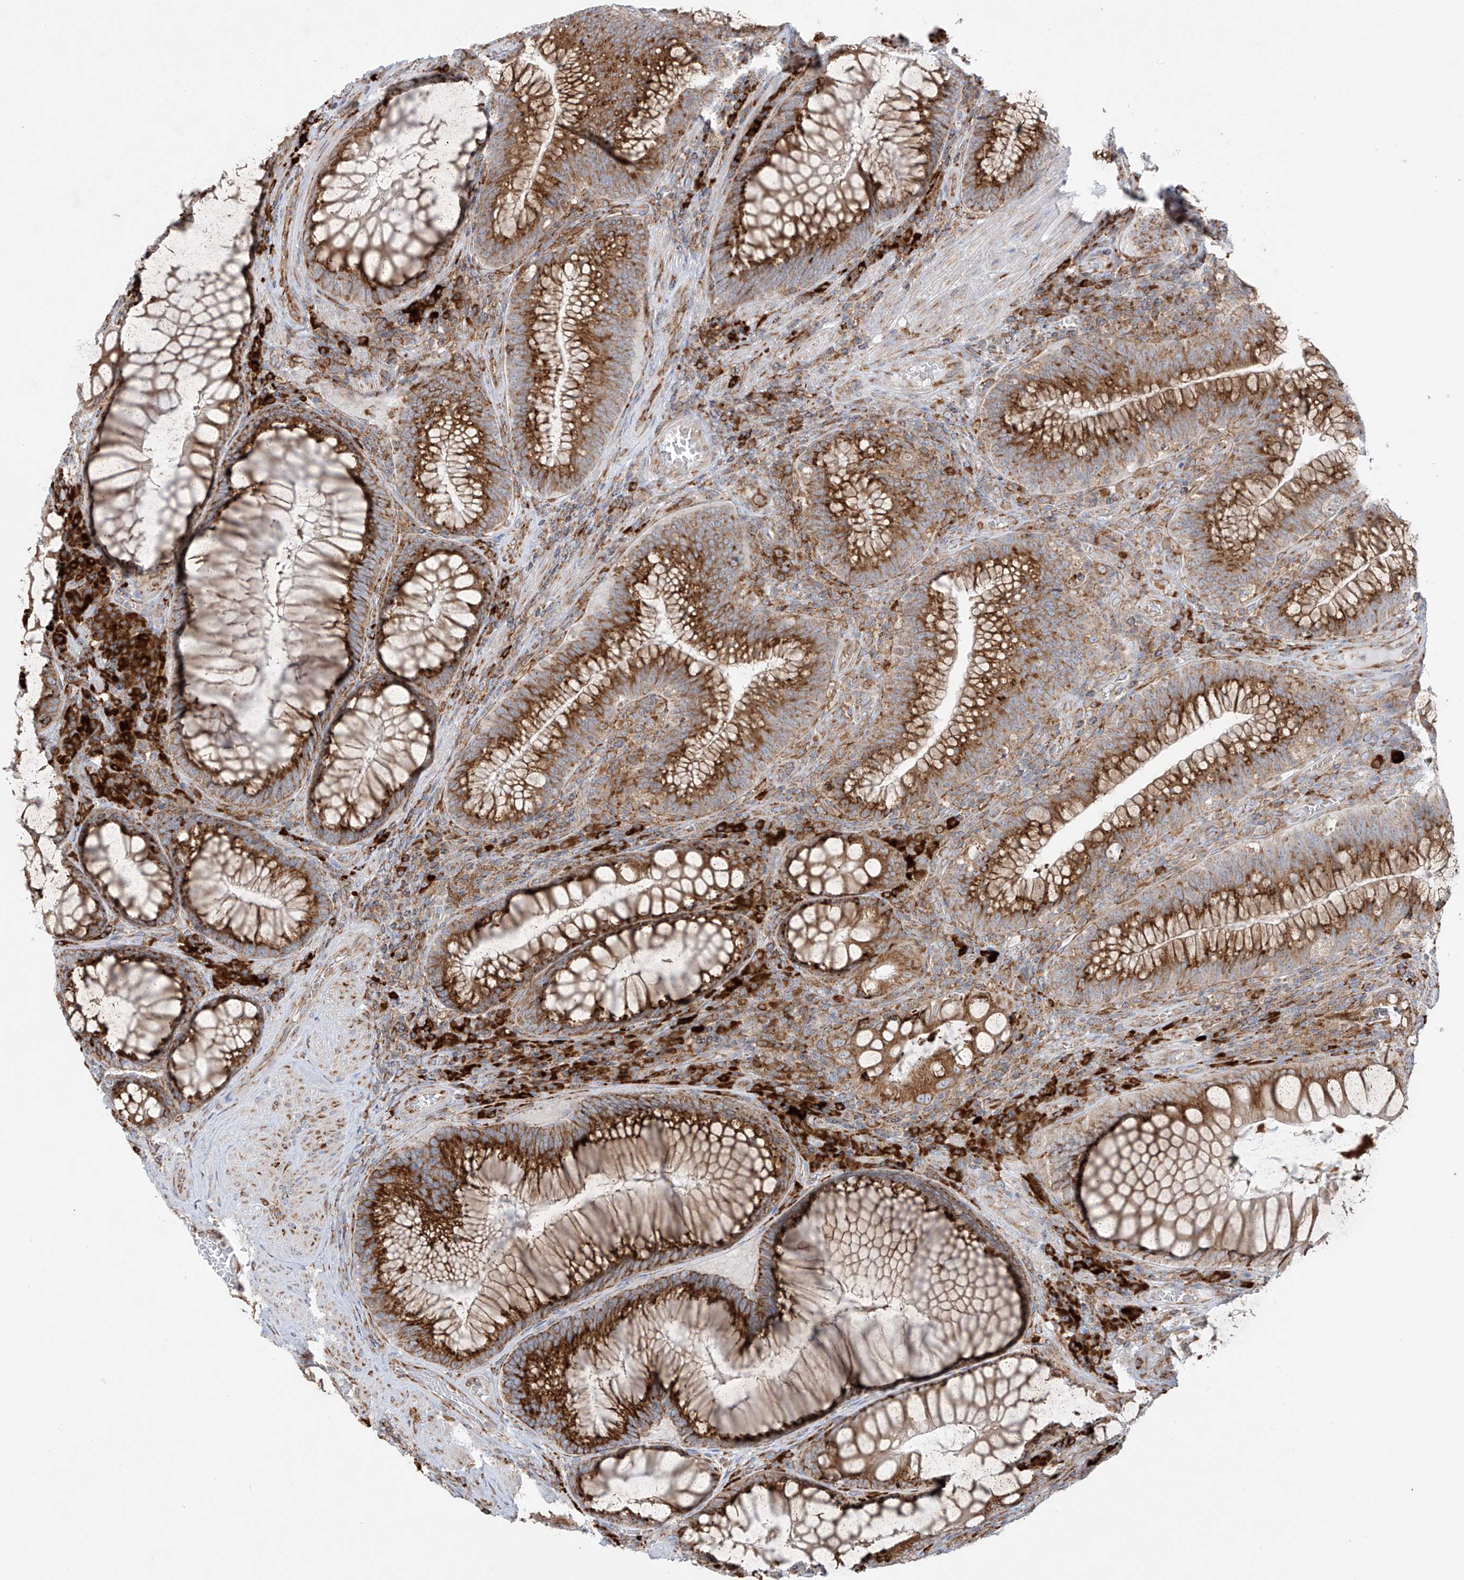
{"staining": {"intensity": "moderate", "quantity": ">75%", "location": "cytoplasmic/membranous"}, "tissue": "colorectal cancer", "cell_type": "Tumor cells", "image_type": "cancer", "snomed": [{"axis": "morphology", "description": "Normal tissue, NOS"}, {"axis": "topography", "description": "Colon"}], "caption": "Immunohistochemistry (DAB (3,3'-diaminobenzidine)) staining of human colorectal cancer reveals moderate cytoplasmic/membranous protein positivity in about >75% of tumor cells. The protein is stained brown, and the nuclei are stained in blue (DAB (3,3'-diaminobenzidine) IHC with brightfield microscopy, high magnification).", "gene": "MX1", "patient": {"sex": "female", "age": 82}}